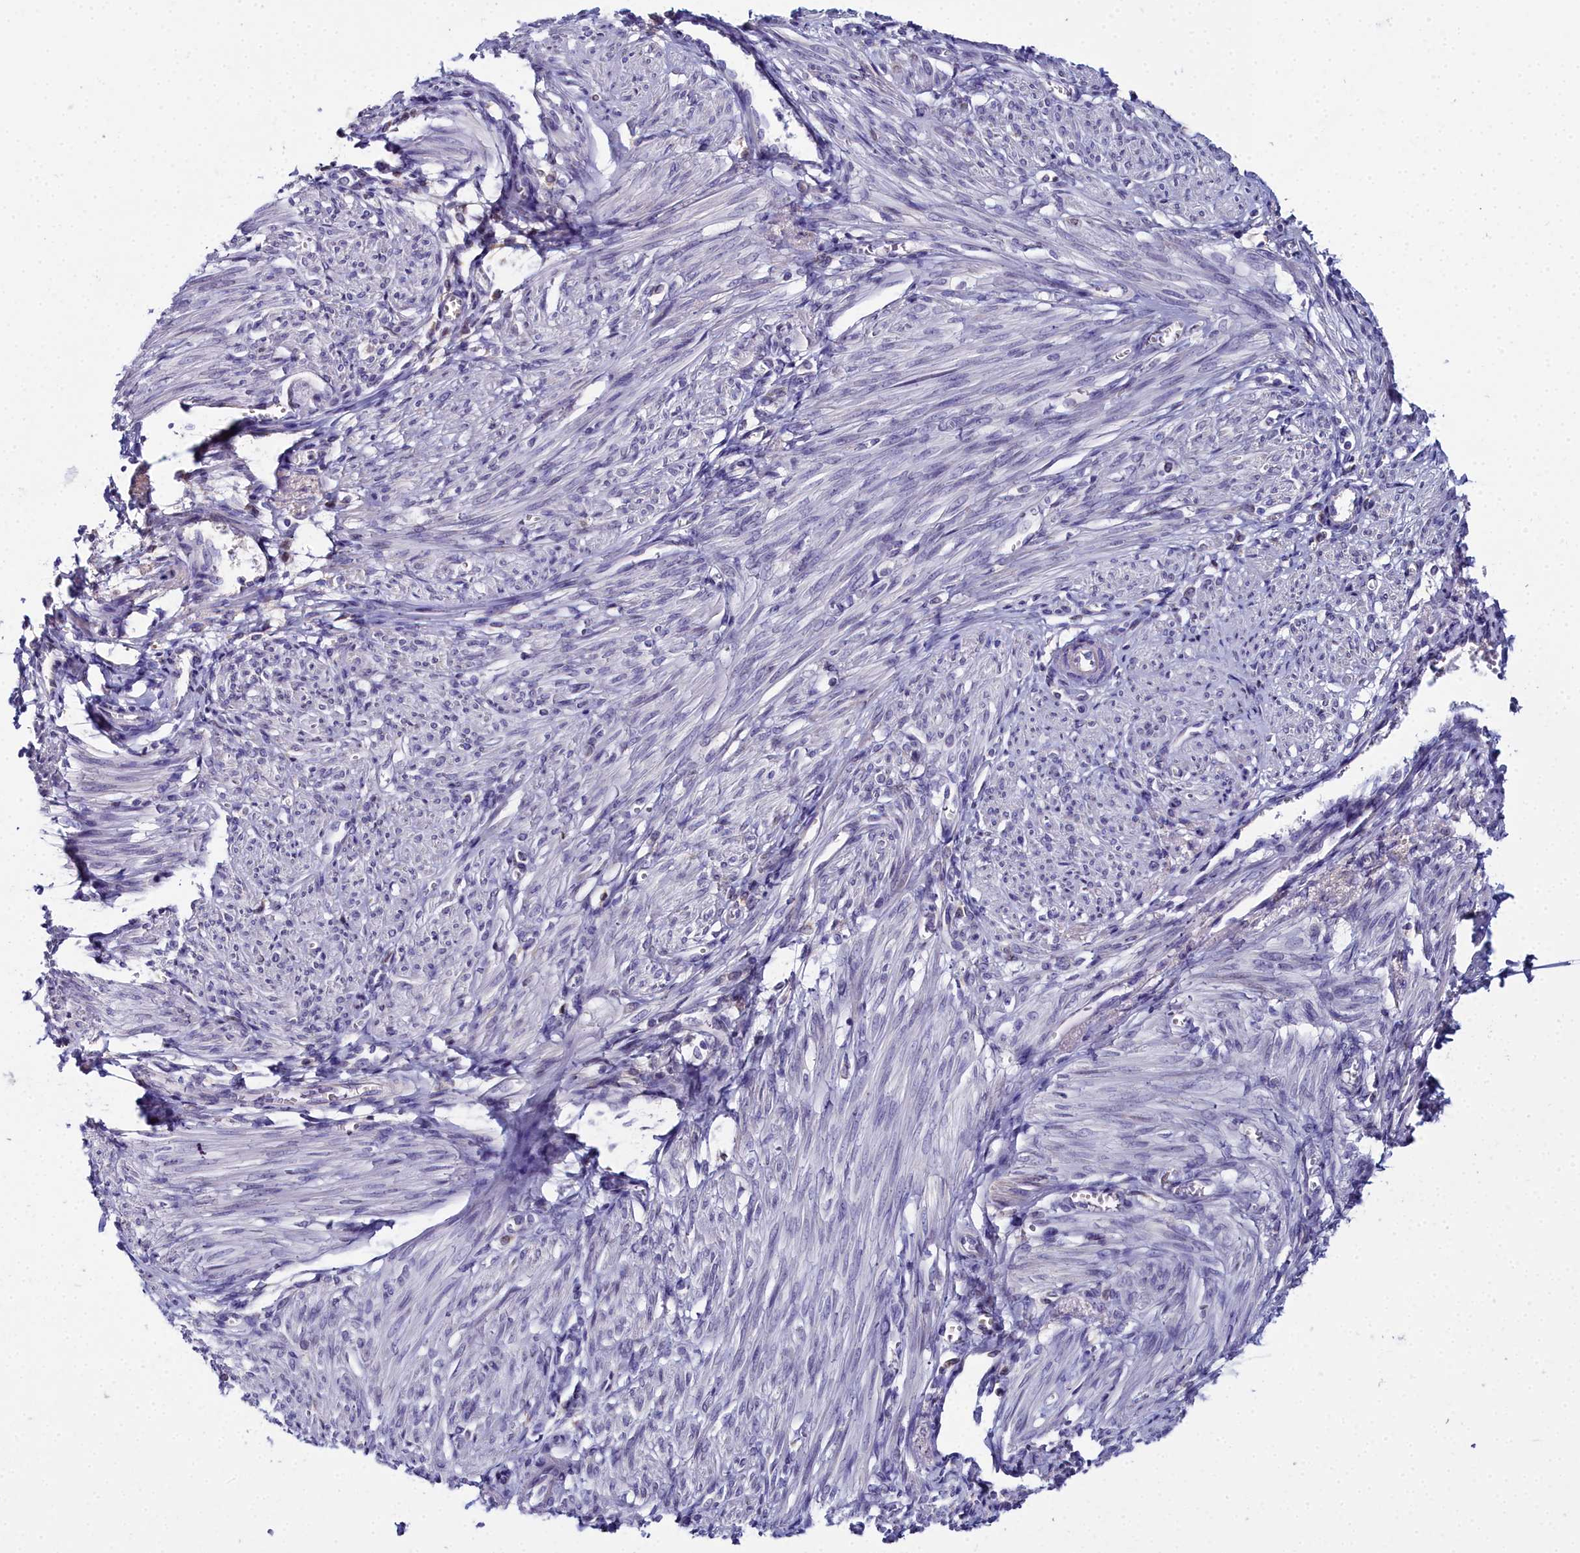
{"staining": {"intensity": "negative", "quantity": "none", "location": "none"}, "tissue": "smooth muscle", "cell_type": "Smooth muscle cells", "image_type": "normal", "snomed": [{"axis": "morphology", "description": "Normal tissue, NOS"}, {"axis": "topography", "description": "Smooth muscle"}], "caption": "The photomicrograph reveals no significant expression in smooth muscle cells of smooth muscle. (Brightfield microscopy of DAB immunohistochemistry at high magnification).", "gene": "ELAPOR2", "patient": {"sex": "female", "age": 39}}